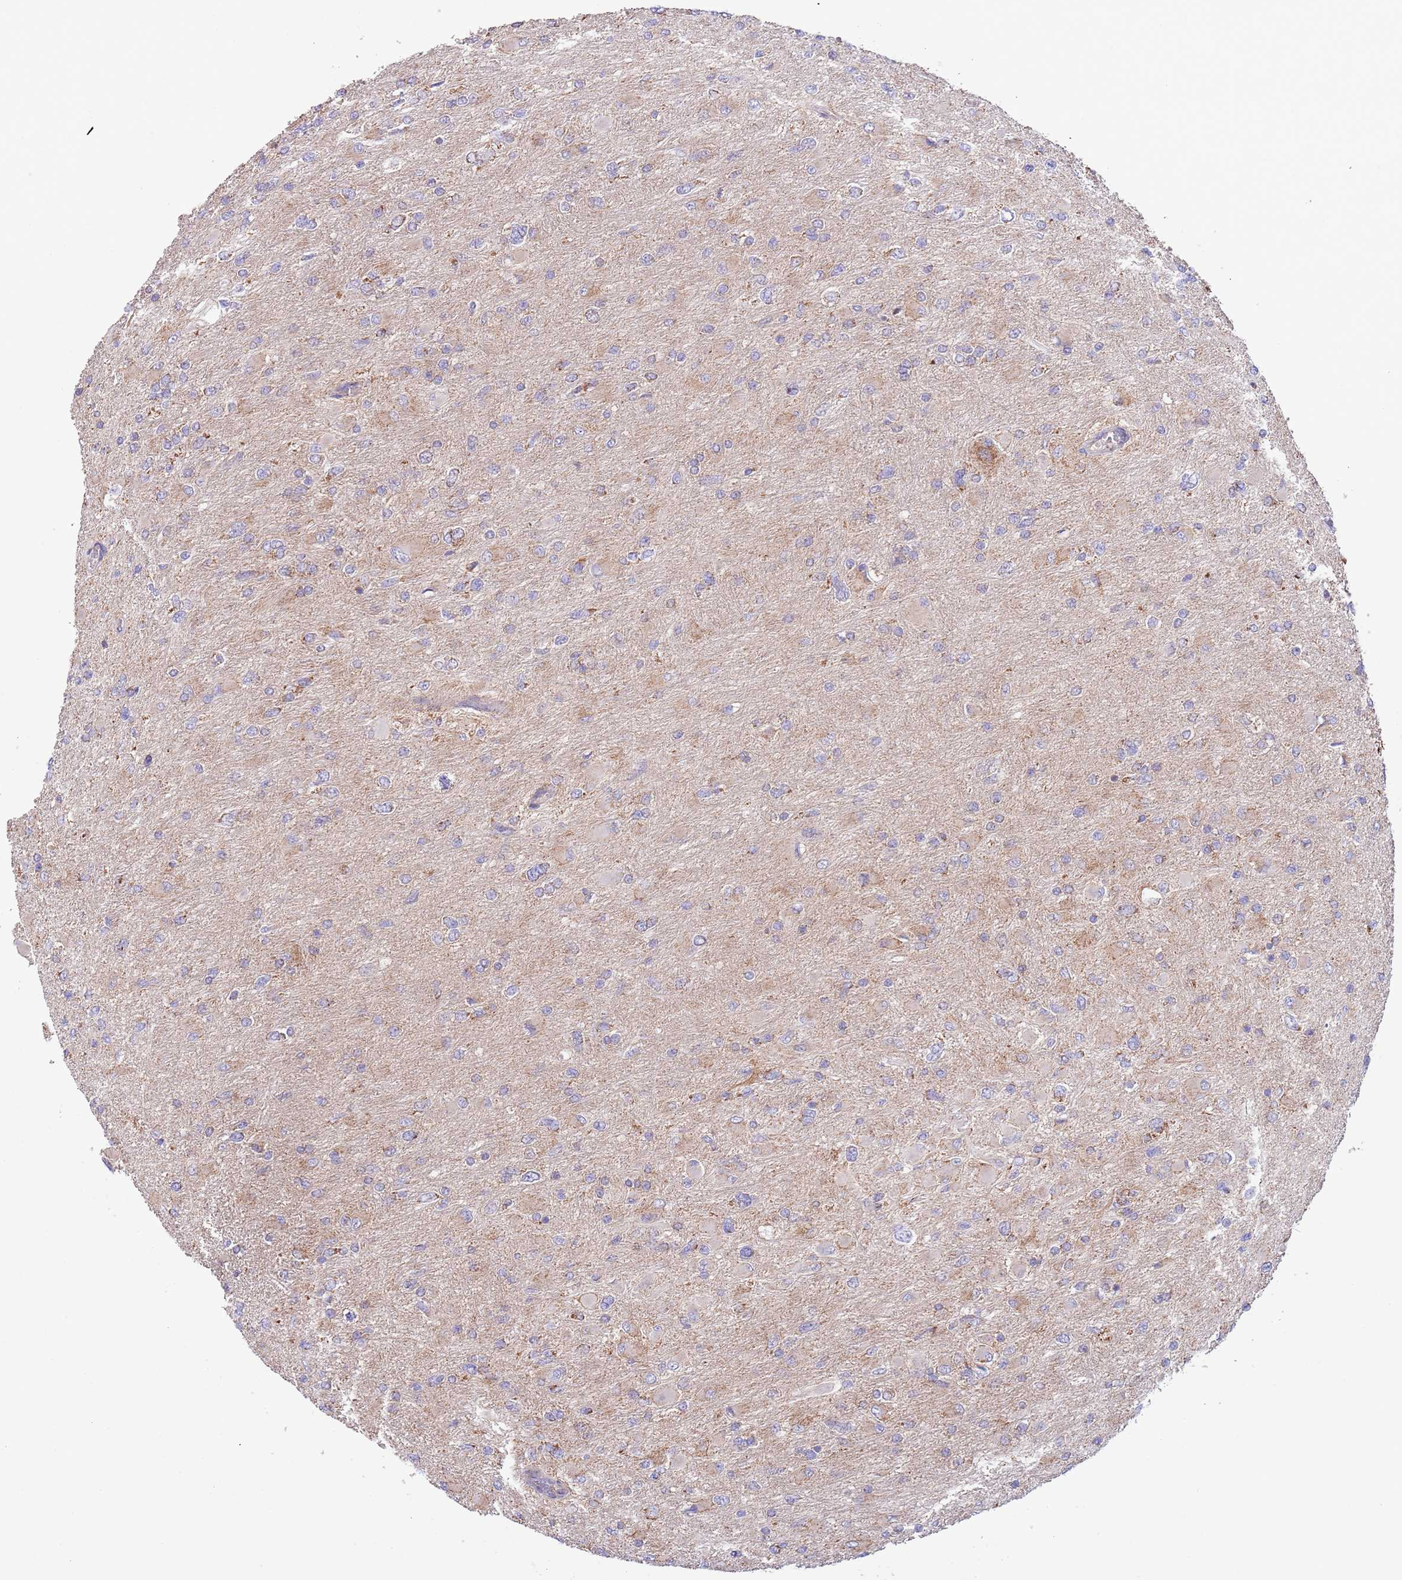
{"staining": {"intensity": "moderate", "quantity": "<25%", "location": "cytoplasmic/membranous"}, "tissue": "glioma", "cell_type": "Tumor cells", "image_type": "cancer", "snomed": [{"axis": "morphology", "description": "Glioma, malignant, High grade"}, {"axis": "topography", "description": "Cerebral cortex"}], "caption": "High-magnification brightfield microscopy of glioma stained with DAB (brown) and counterstained with hematoxylin (blue). tumor cells exhibit moderate cytoplasmic/membranous staining is appreciated in about<25% of cells. Ihc stains the protein of interest in brown and the nuclei are stained blue.", "gene": "DNAJA3", "patient": {"sex": "female", "age": 36}}